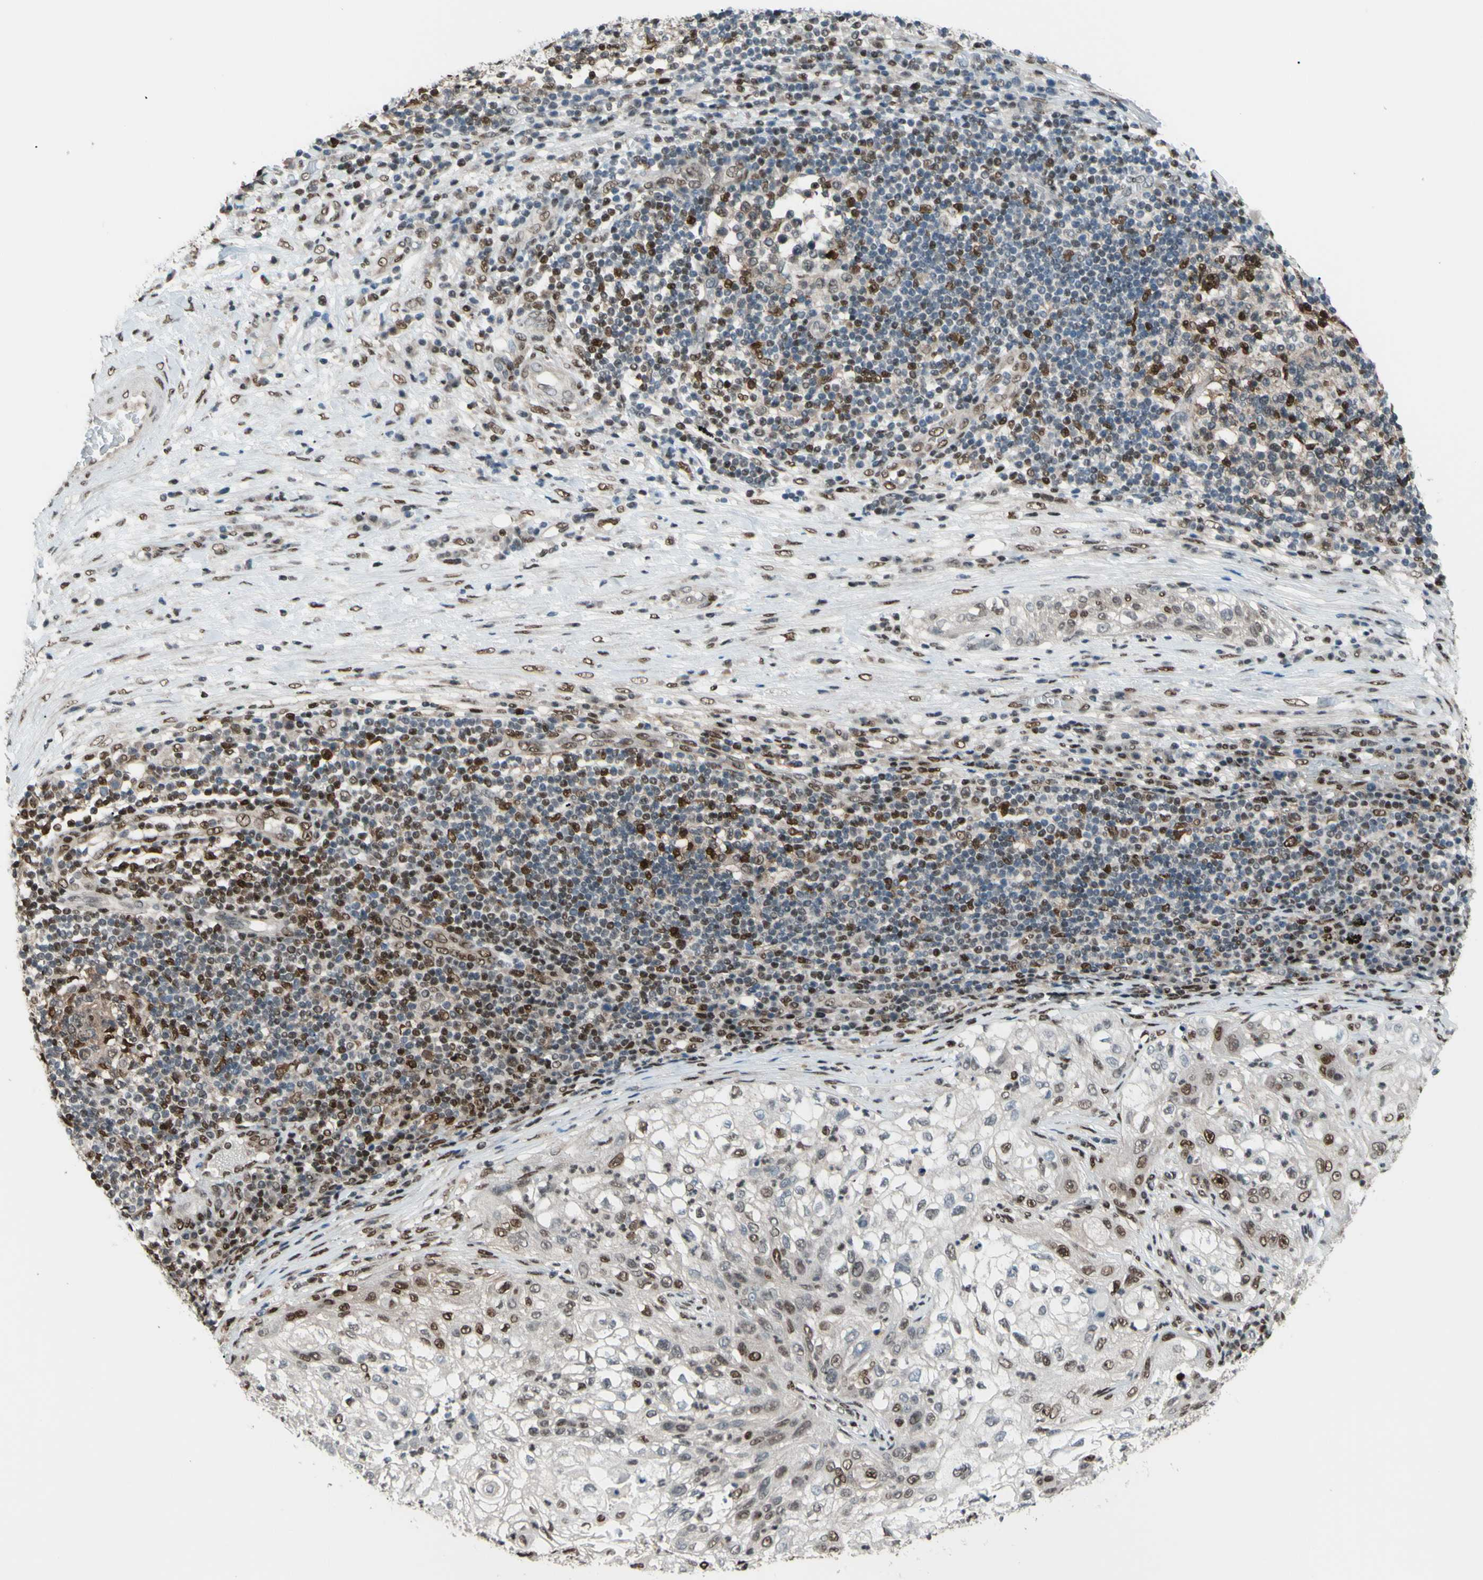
{"staining": {"intensity": "strong", "quantity": ">75%", "location": "cytoplasmic/membranous,nuclear"}, "tissue": "lung cancer", "cell_type": "Tumor cells", "image_type": "cancer", "snomed": [{"axis": "morphology", "description": "Inflammation, NOS"}, {"axis": "morphology", "description": "Squamous cell carcinoma, NOS"}, {"axis": "topography", "description": "Lymph node"}, {"axis": "topography", "description": "Soft tissue"}, {"axis": "topography", "description": "Lung"}], "caption": "Strong cytoplasmic/membranous and nuclear protein expression is present in approximately >75% of tumor cells in lung cancer. Immunohistochemistry (ihc) stains the protein in brown and the nuclei are stained blue.", "gene": "FKBP5", "patient": {"sex": "male", "age": 66}}